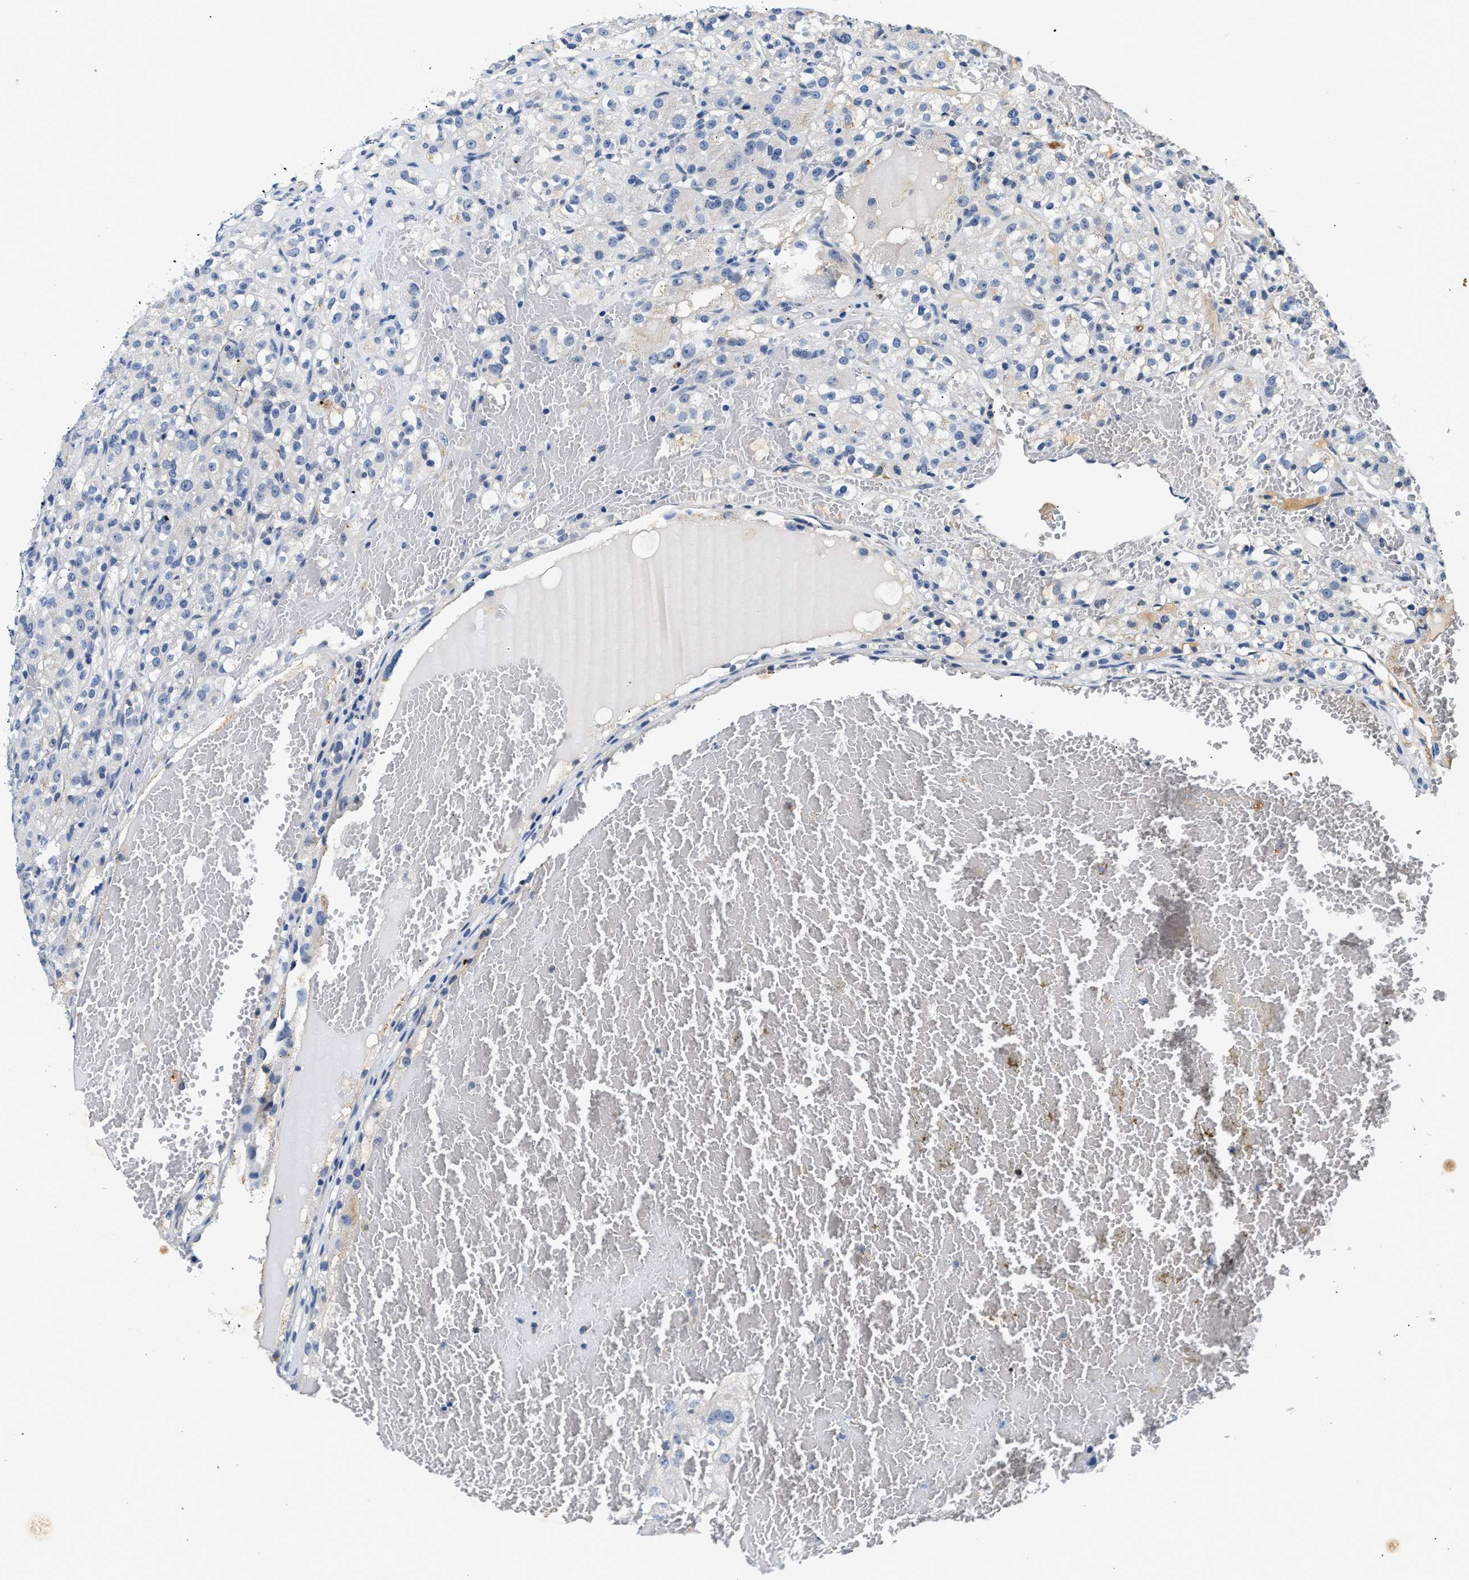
{"staining": {"intensity": "negative", "quantity": "none", "location": "none"}, "tissue": "renal cancer", "cell_type": "Tumor cells", "image_type": "cancer", "snomed": [{"axis": "morphology", "description": "Normal tissue, NOS"}, {"axis": "morphology", "description": "Adenocarcinoma, NOS"}, {"axis": "topography", "description": "Kidney"}], "caption": "A histopathology image of human adenocarcinoma (renal) is negative for staining in tumor cells.", "gene": "MED22", "patient": {"sex": "male", "age": 61}}